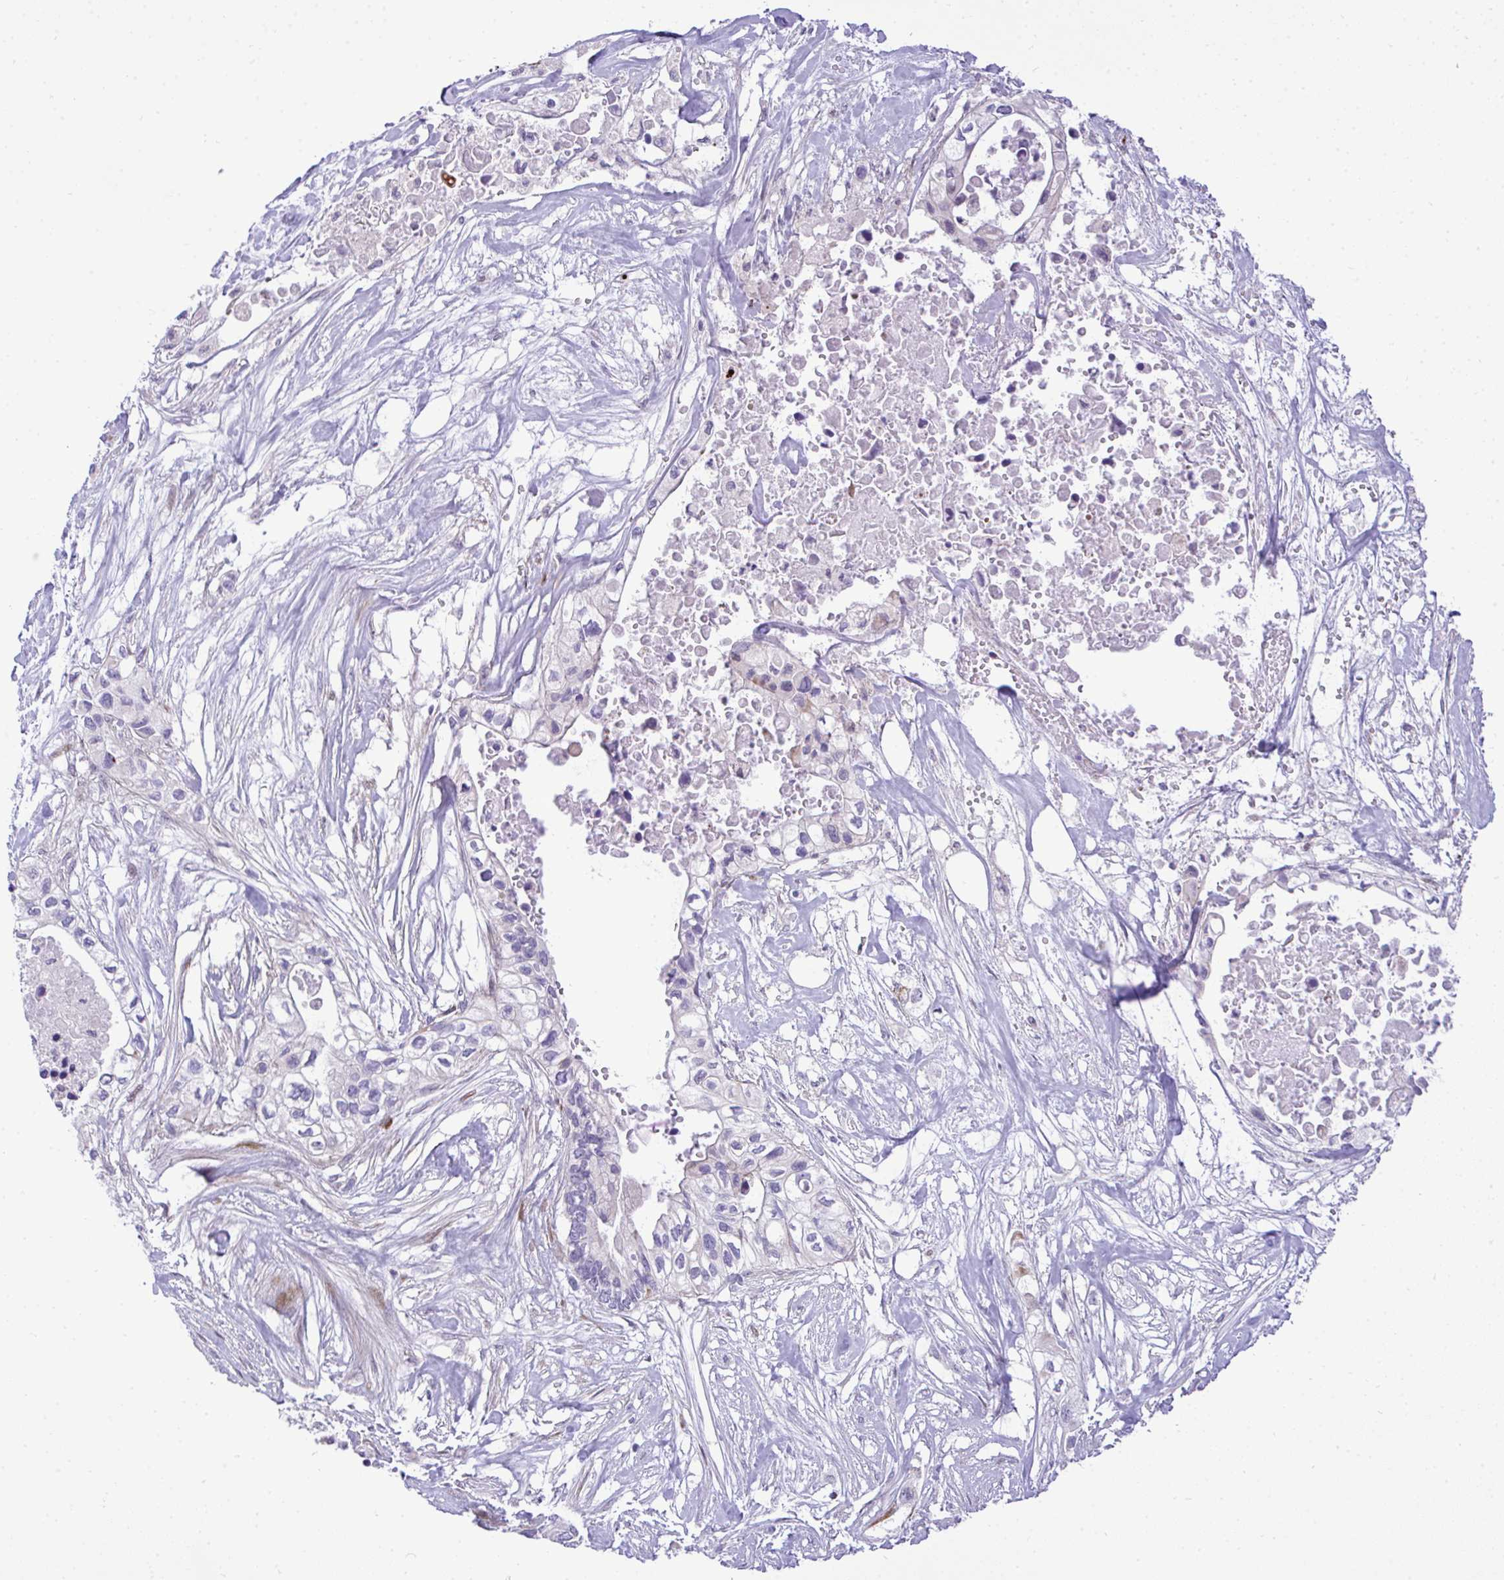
{"staining": {"intensity": "negative", "quantity": "none", "location": "none"}, "tissue": "pancreatic cancer", "cell_type": "Tumor cells", "image_type": "cancer", "snomed": [{"axis": "morphology", "description": "Adenocarcinoma, NOS"}, {"axis": "topography", "description": "Pancreas"}], "caption": "IHC micrograph of human pancreatic cancer (adenocarcinoma) stained for a protein (brown), which displays no positivity in tumor cells.", "gene": "CASTOR2", "patient": {"sex": "female", "age": 63}}